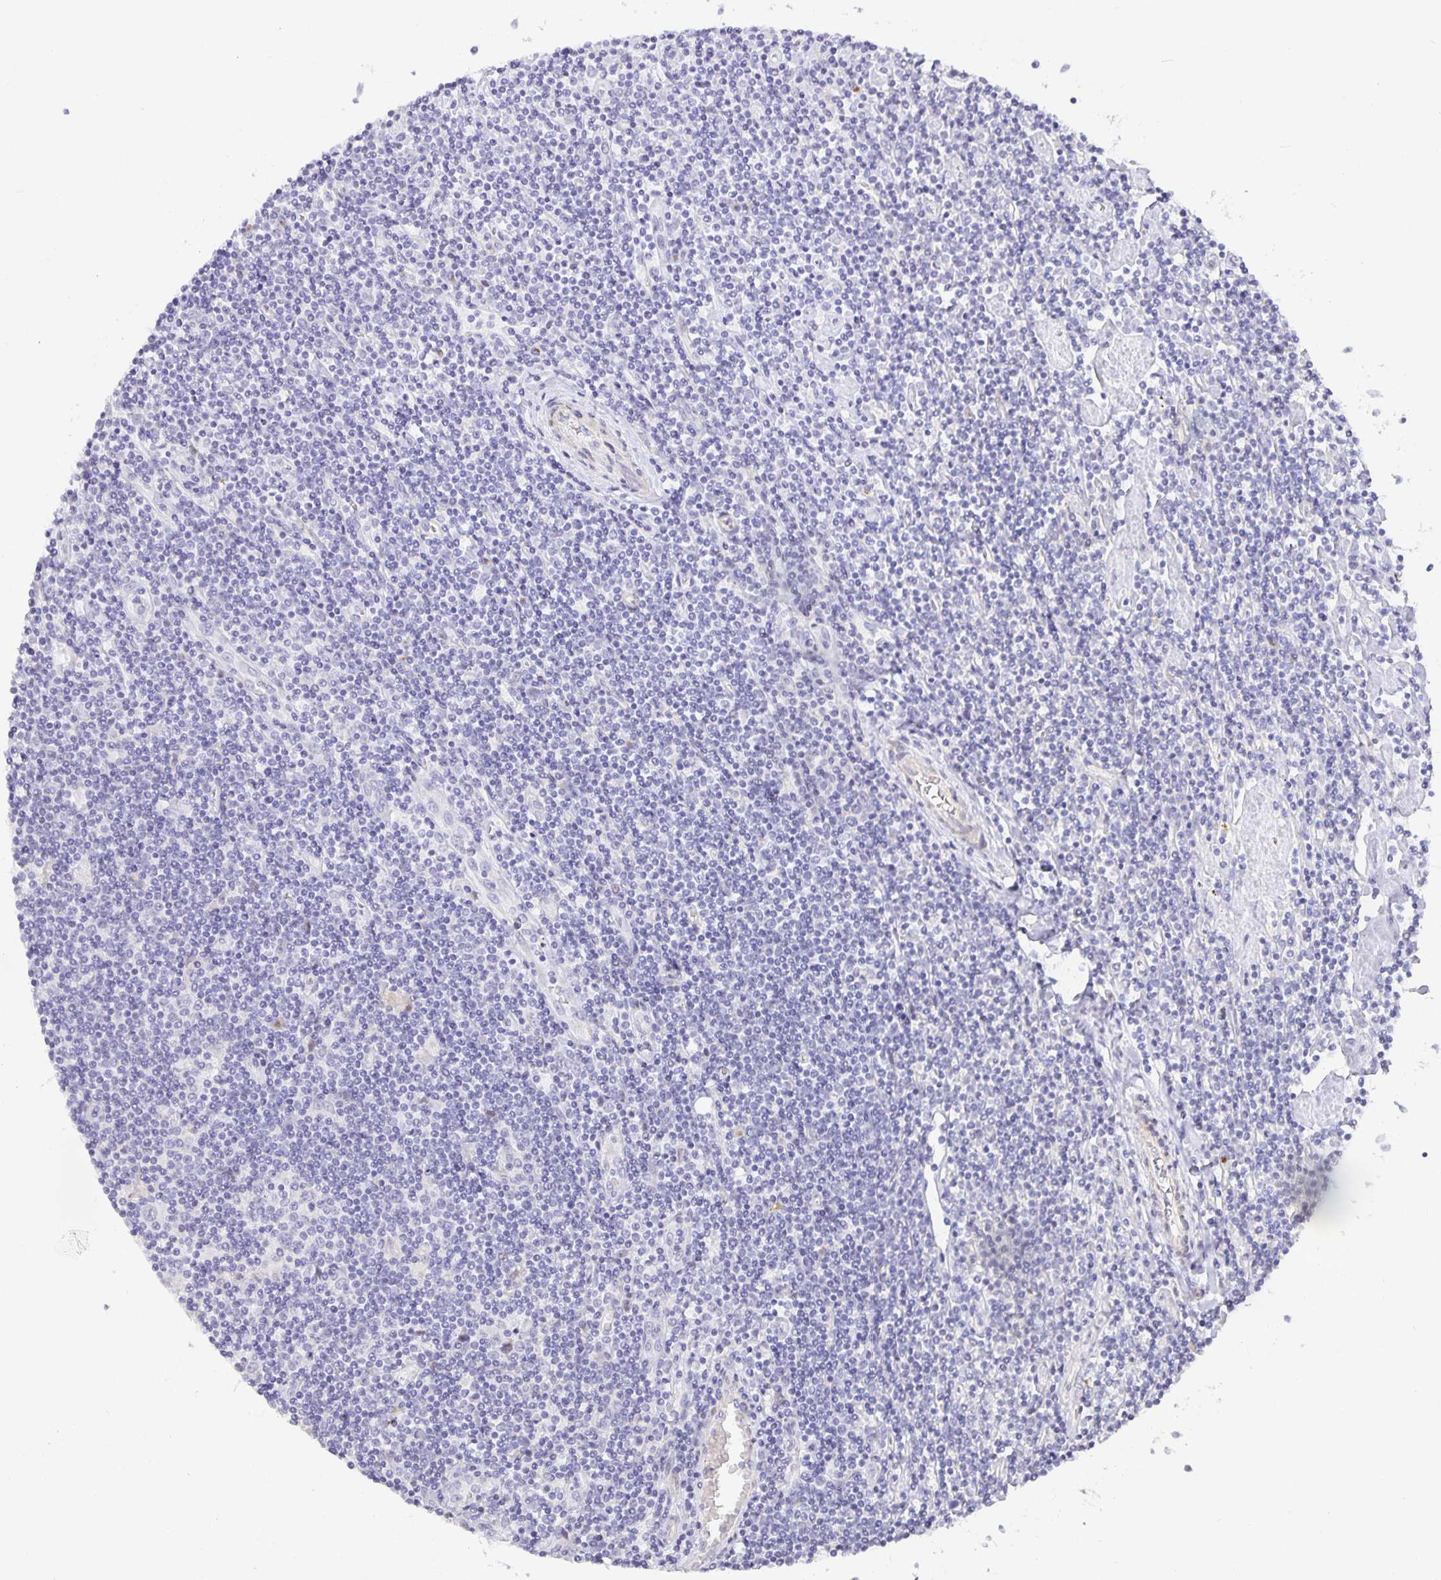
{"staining": {"intensity": "negative", "quantity": "none", "location": "none"}, "tissue": "lymphoma", "cell_type": "Tumor cells", "image_type": "cancer", "snomed": [{"axis": "morphology", "description": "Hodgkin's disease, NOS"}, {"axis": "topography", "description": "Lymph node"}], "caption": "An immunohistochemistry histopathology image of Hodgkin's disease is shown. There is no staining in tumor cells of Hodgkin's disease. (DAB IHC, high magnification).", "gene": "TJP3", "patient": {"sex": "male", "age": 40}}